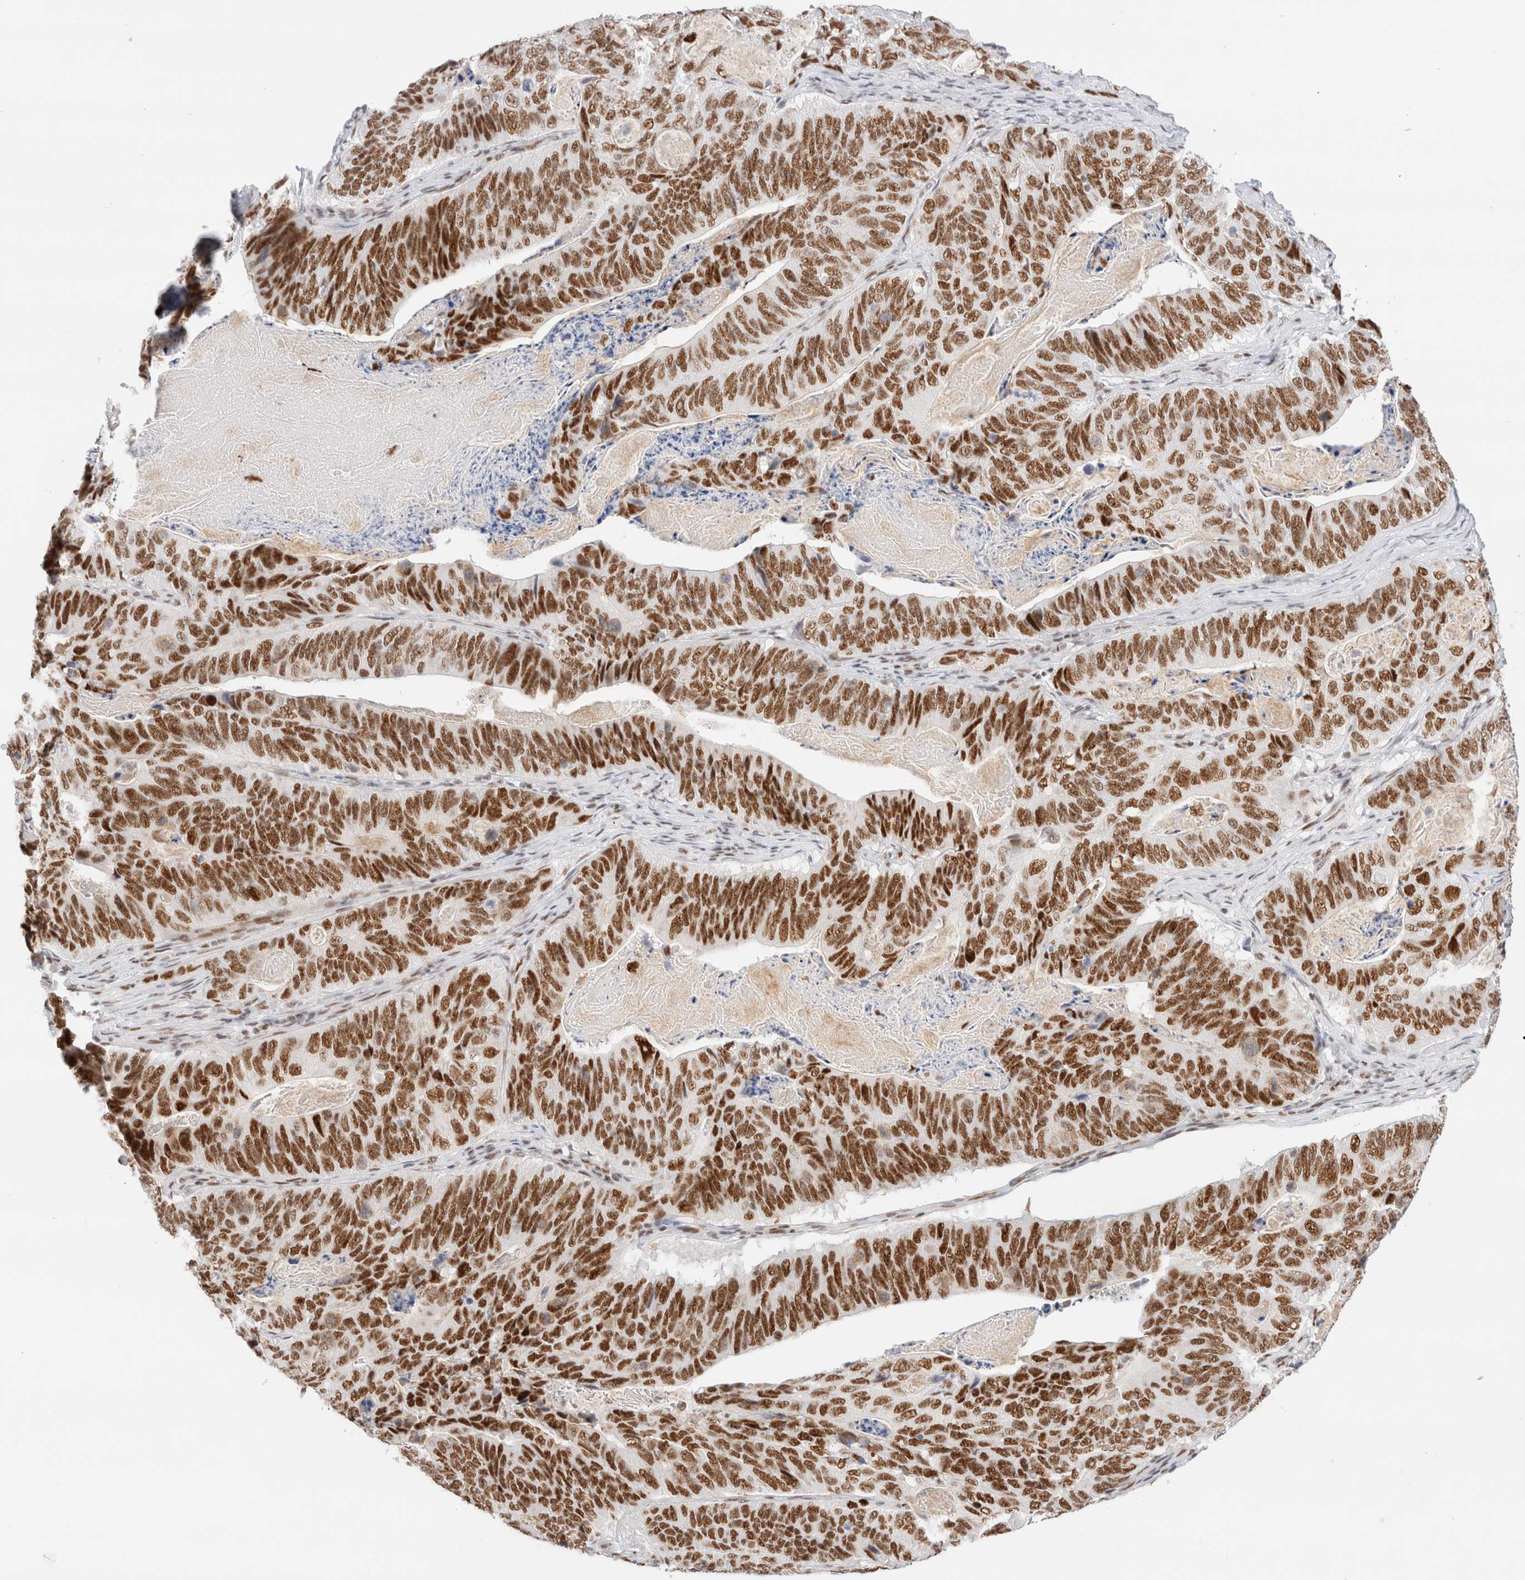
{"staining": {"intensity": "strong", "quantity": ">75%", "location": "nuclear"}, "tissue": "stomach cancer", "cell_type": "Tumor cells", "image_type": "cancer", "snomed": [{"axis": "morphology", "description": "Normal tissue, NOS"}, {"axis": "morphology", "description": "Adenocarcinoma, NOS"}, {"axis": "topography", "description": "Stomach"}], "caption": "This histopathology image exhibits immunohistochemistry staining of human stomach adenocarcinoma, with high strong nuclear positivity in about >75% of tumor cells.", "gene": "ZNF282", "patient": {"sex": "female", "age": 89}}